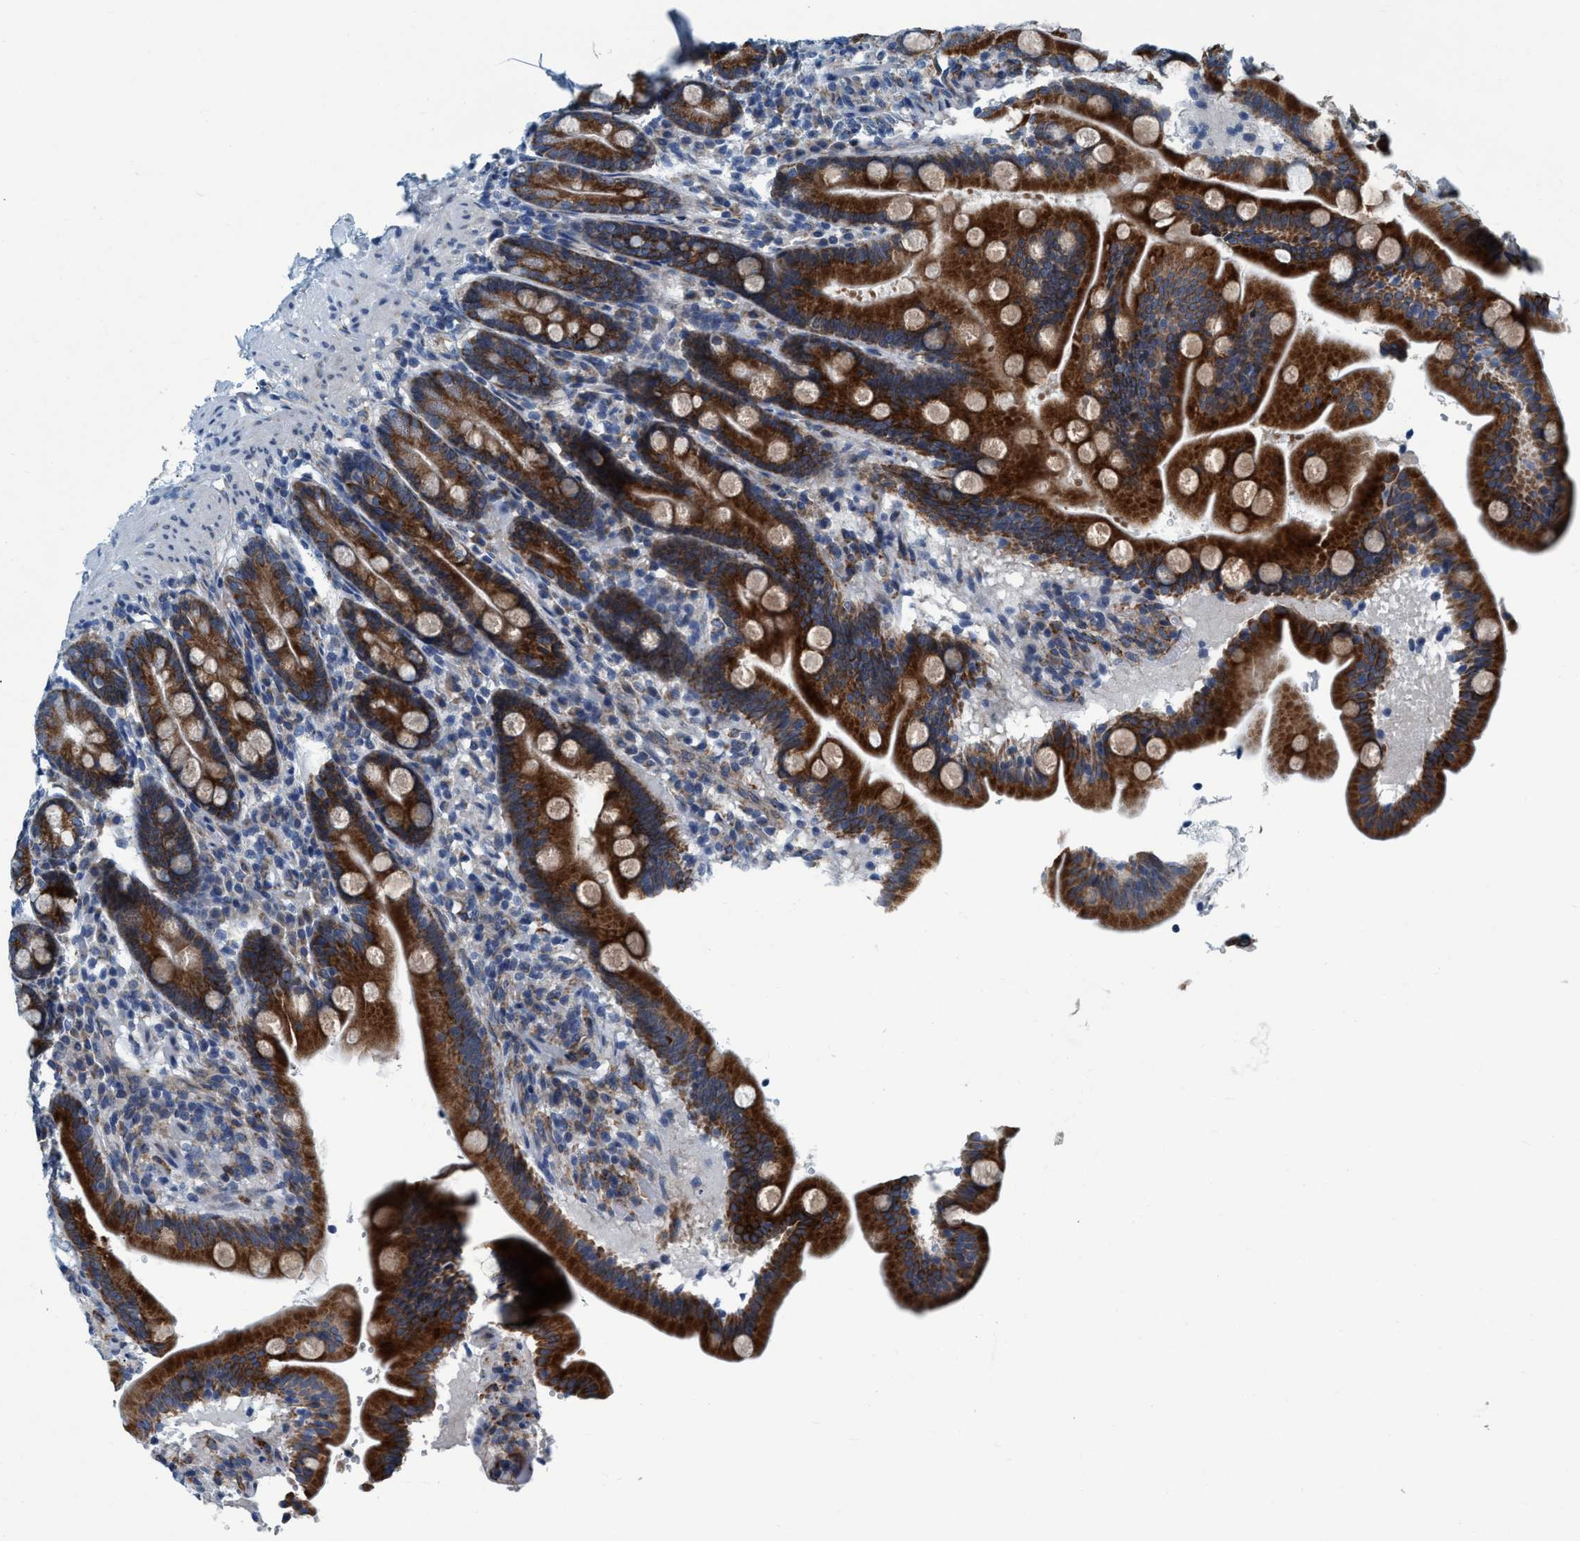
{"staining": {"intensity": "strong", "quantity": ">75%", "location": "cytoplasmic/membranous"}, "tissue": "duodenum", "cell_type": "Glandular cells", "image_type": "normal", "snomed": [{"axis": "morphology", "description": "Normal tissue, NOS"}, {"axis": "topography", "description": "Duodenum"}], "caption": "An IHC histopathology image of unremarkable tissue is shown. Protein staining in brown shows strong cytoplasmic/membranous positivity in duodenum within glandular cells.", "gene": "ARMC9", "patient": {"sex": "male", "age": 54}}